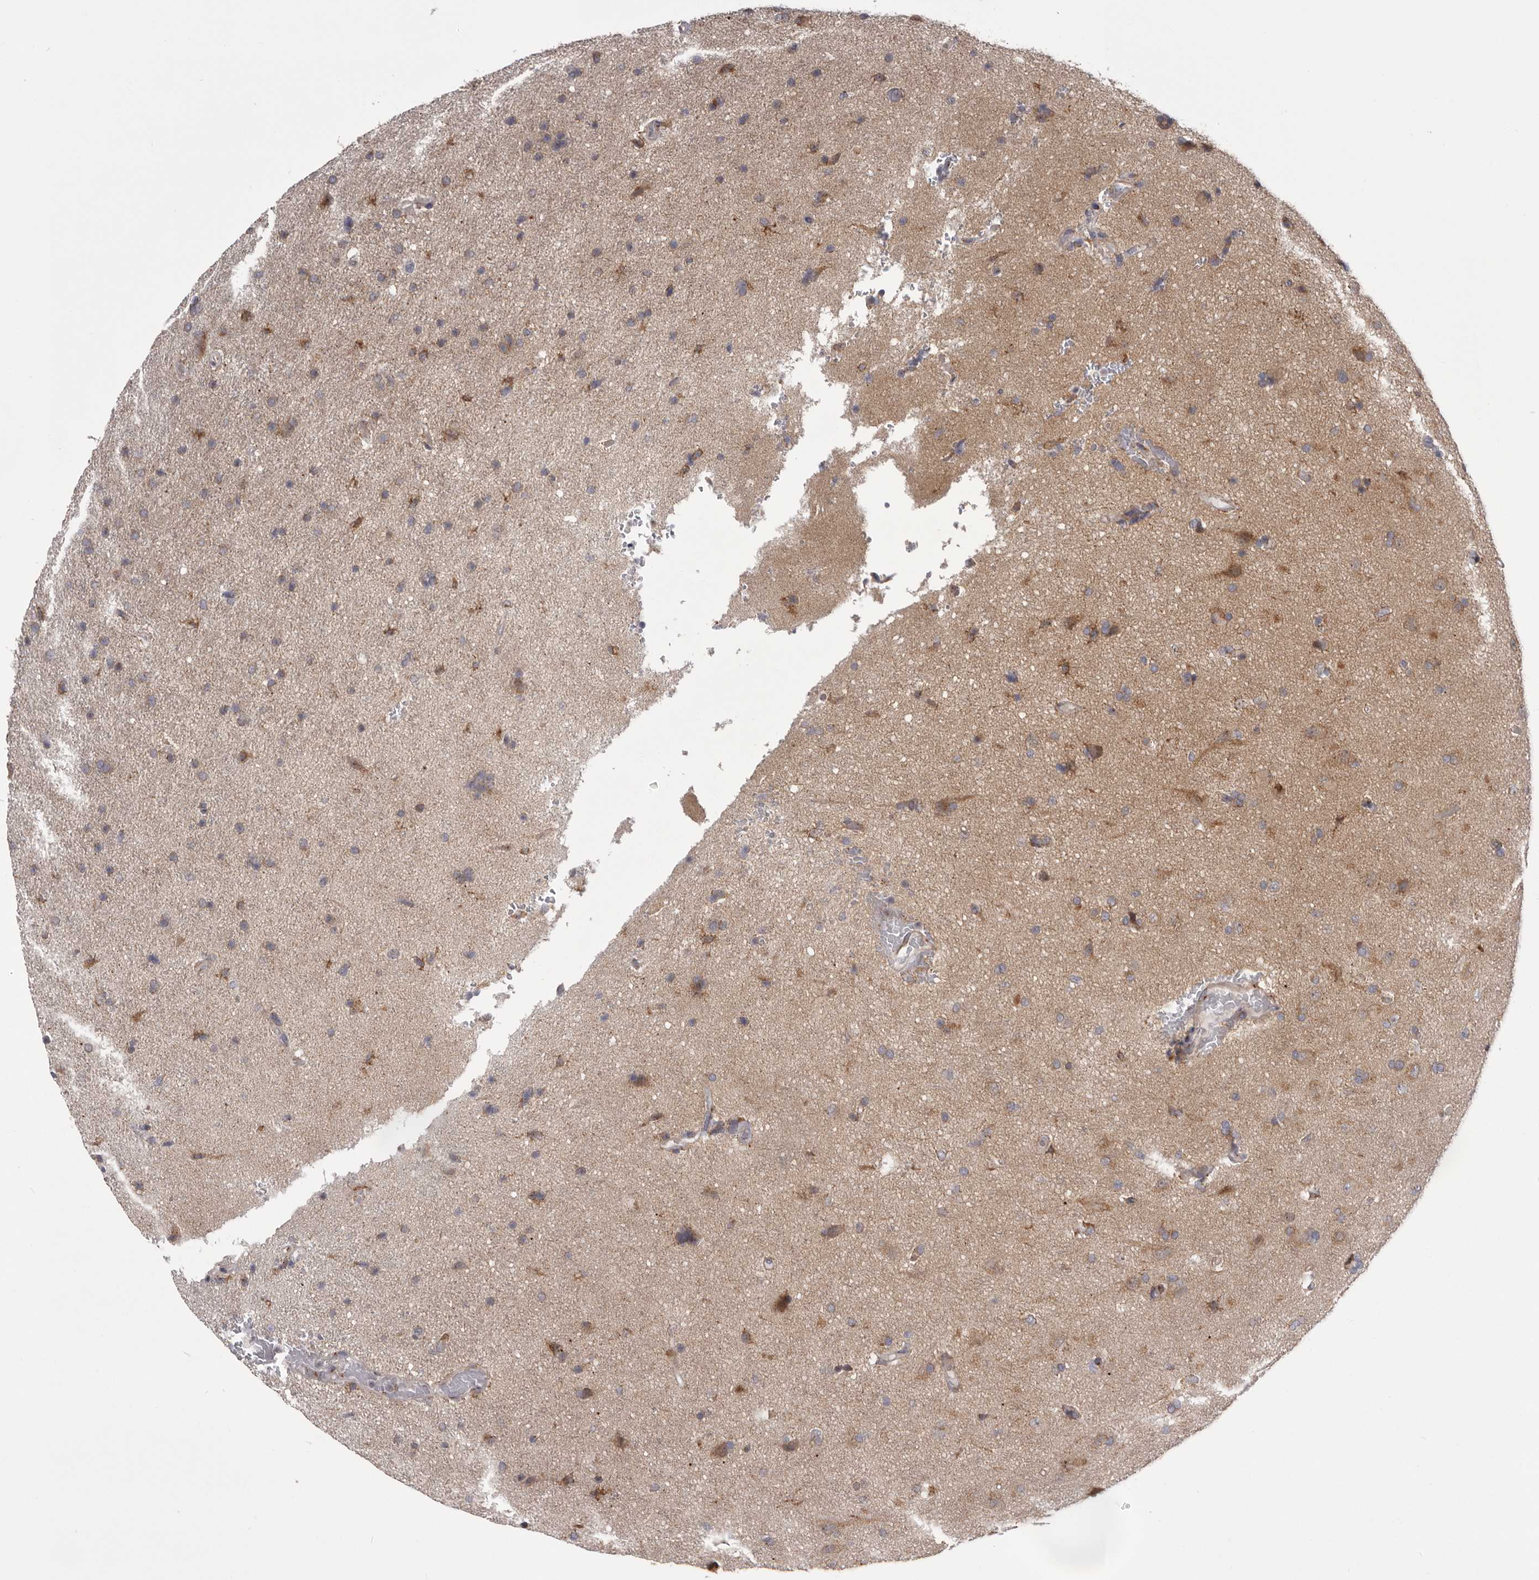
{"staining": {"intensity": "moderate", "quantity": "25%-75%", "location": "cytoplasmic/membranous"}, "tissue": "glioma", "cell_type": "Tumor cells", "image_type": "cancer", "snomed": [{"axis": "morphology", "description": "Glioma, malignant, High grade"}, {"axis": "topography", "description": "Brain"}], "caption": "IHC of human glioma exhibits medium levels of moderate cytoplasmic/membranous positivity in approximately 25%-75% of tumor cells.", "gene": "WDR47", "patient": {"sex": "male", "age": 72}}